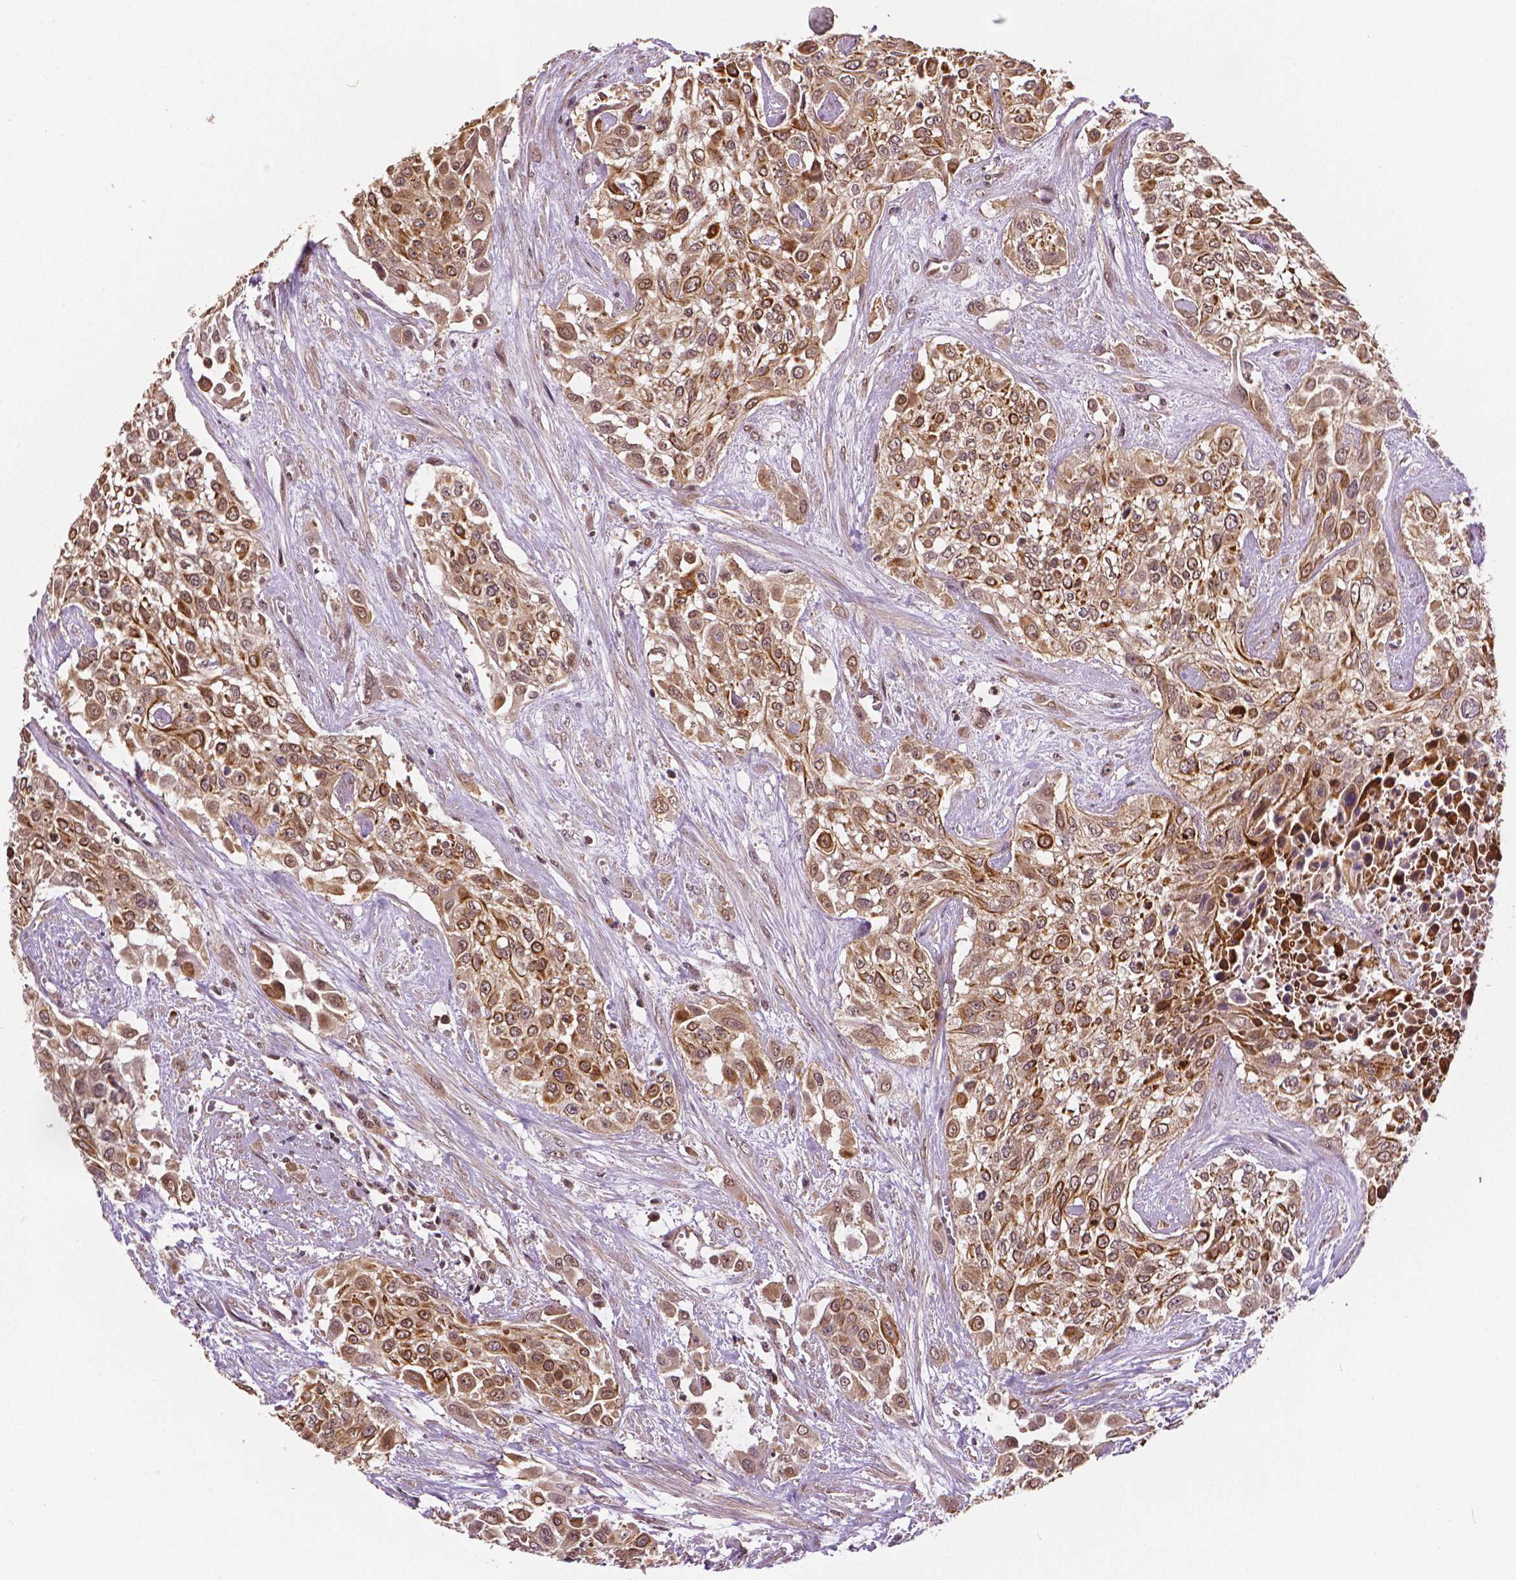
{"staining": {"intensity": "moderate", "quantity": ">75%", "location": "cytoplasmic/membranous,nuclear"}, "tissue": "urothelial cancer", "cell_type": "Tumor cells", "image_type": "cancer", "snomed": [{"axis": "morphology", "description": "Urothelial carcinoma, High grade"}, {"axis": "topography", "description": "Urinary bladder"}], "caption": "Immunohistochemistry image of neoplastic tissue: urothelial carcinoma (high-grade) stained using immunohistochemistry (IHC) exhibits medium levels of moderate protein expression localized specifically in the cytoplasmic/membranous and nuclear of tumor cells, appearing as a cytoplasmic/membranous and nuclear brown color.", "gene": "STAT3", "patient": {"sex": "male", "age": 57}}